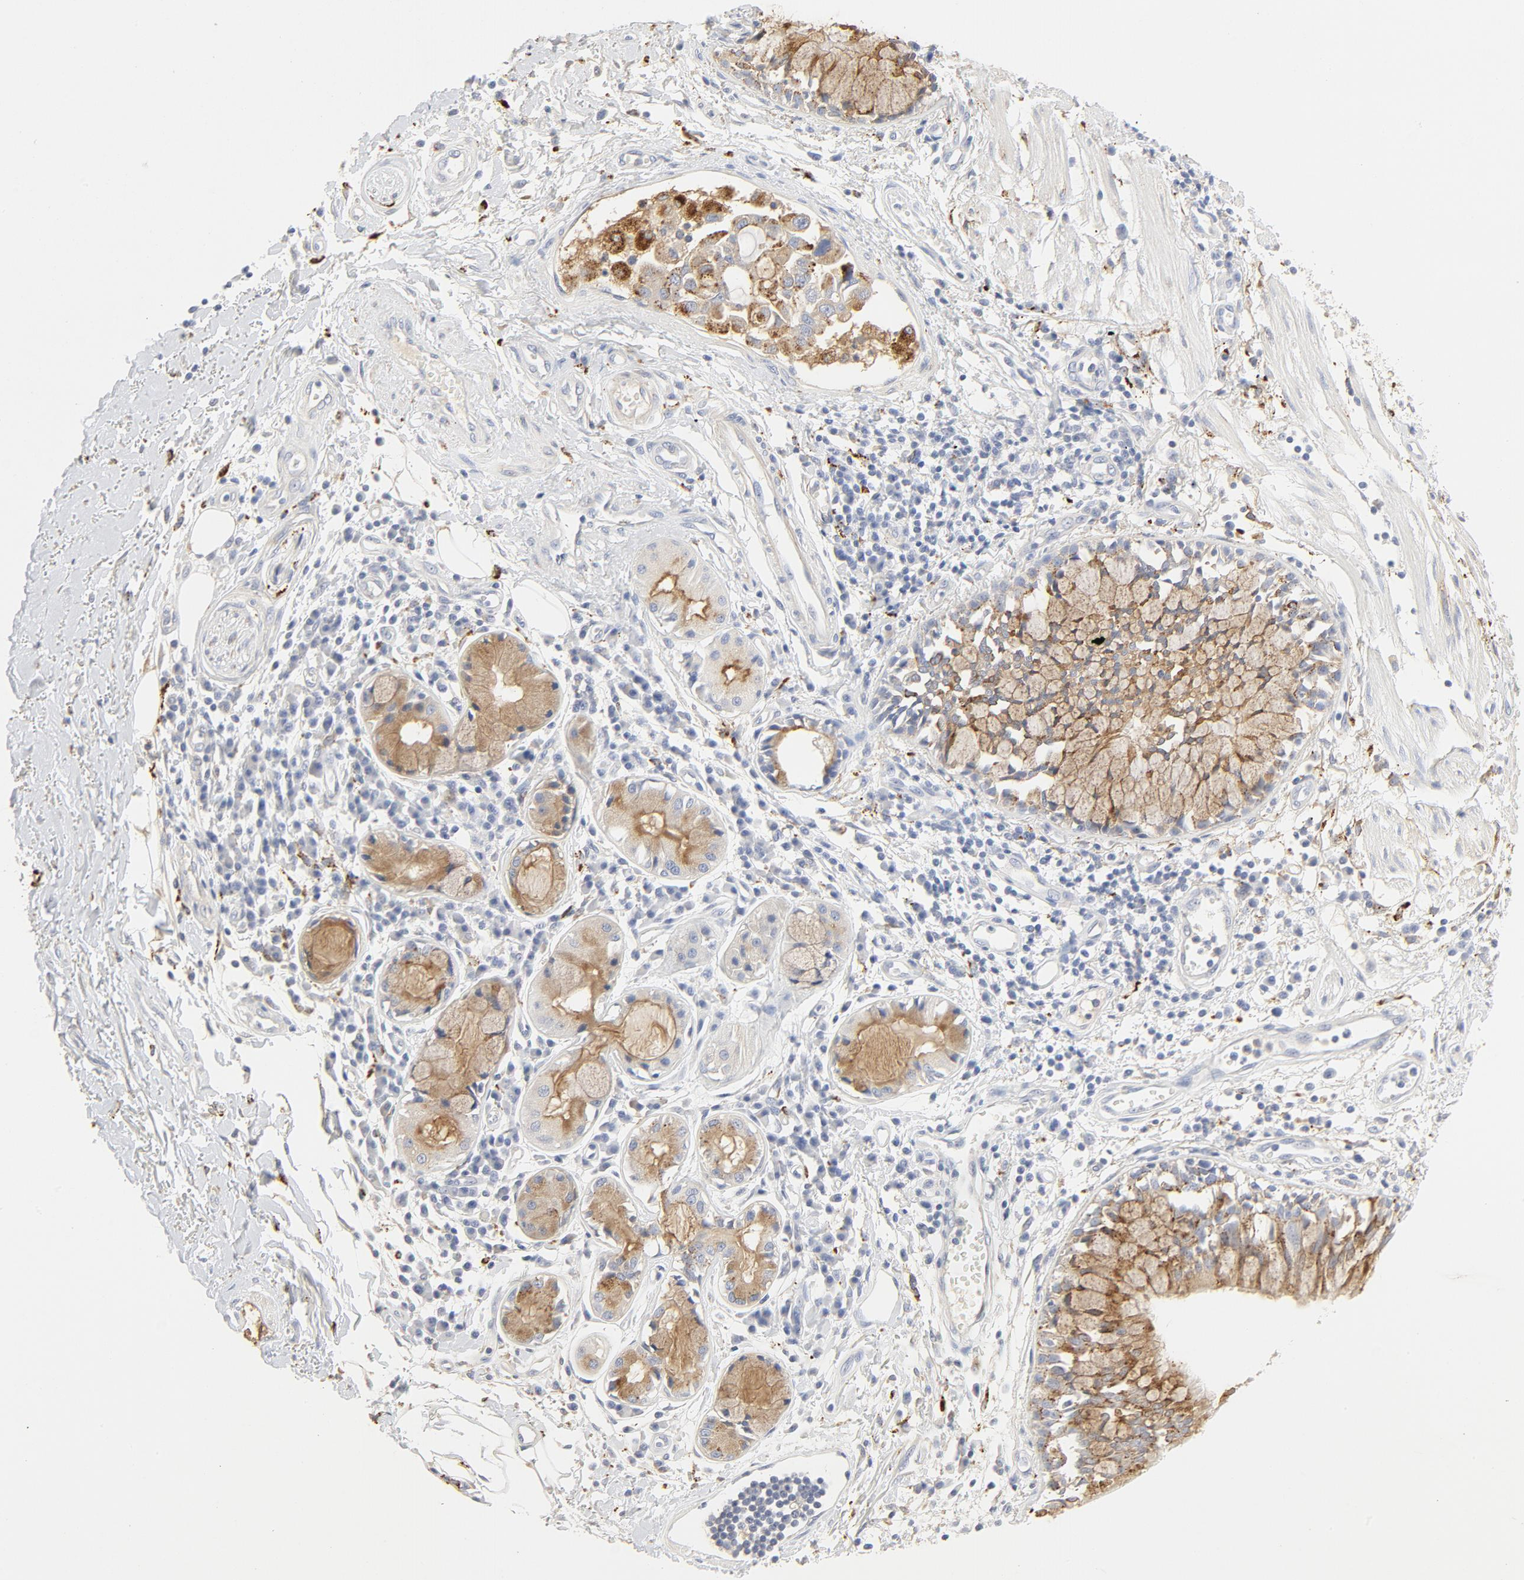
{"staining": {"intensity": "weak", "quantity": "25%-75%", "location": "cytoplasmic/membranous"}, "tissue": "adipose tissue", "cell_type": "Adipocytes", "image_type": "normal", "snomed": [{"axis": "morphology", "description": "Normal tissue, NOS"}, {"axis": "morphology", "description": "Adenocarcinoma, NOS"}, {"axis": "topography", "description": "Cartilage tissue"}, {"axis": "topography", "description": "Bronchus"}, {"axis": "topography", "description": "Lung"}], "caption": "Weak cytoplasmic/membranous expression is seen in about 25%-75% of adipocytes in benign adipose tissue.", "gene": "MAGEB17", "patient": {"sex": "female", "age": 67}}